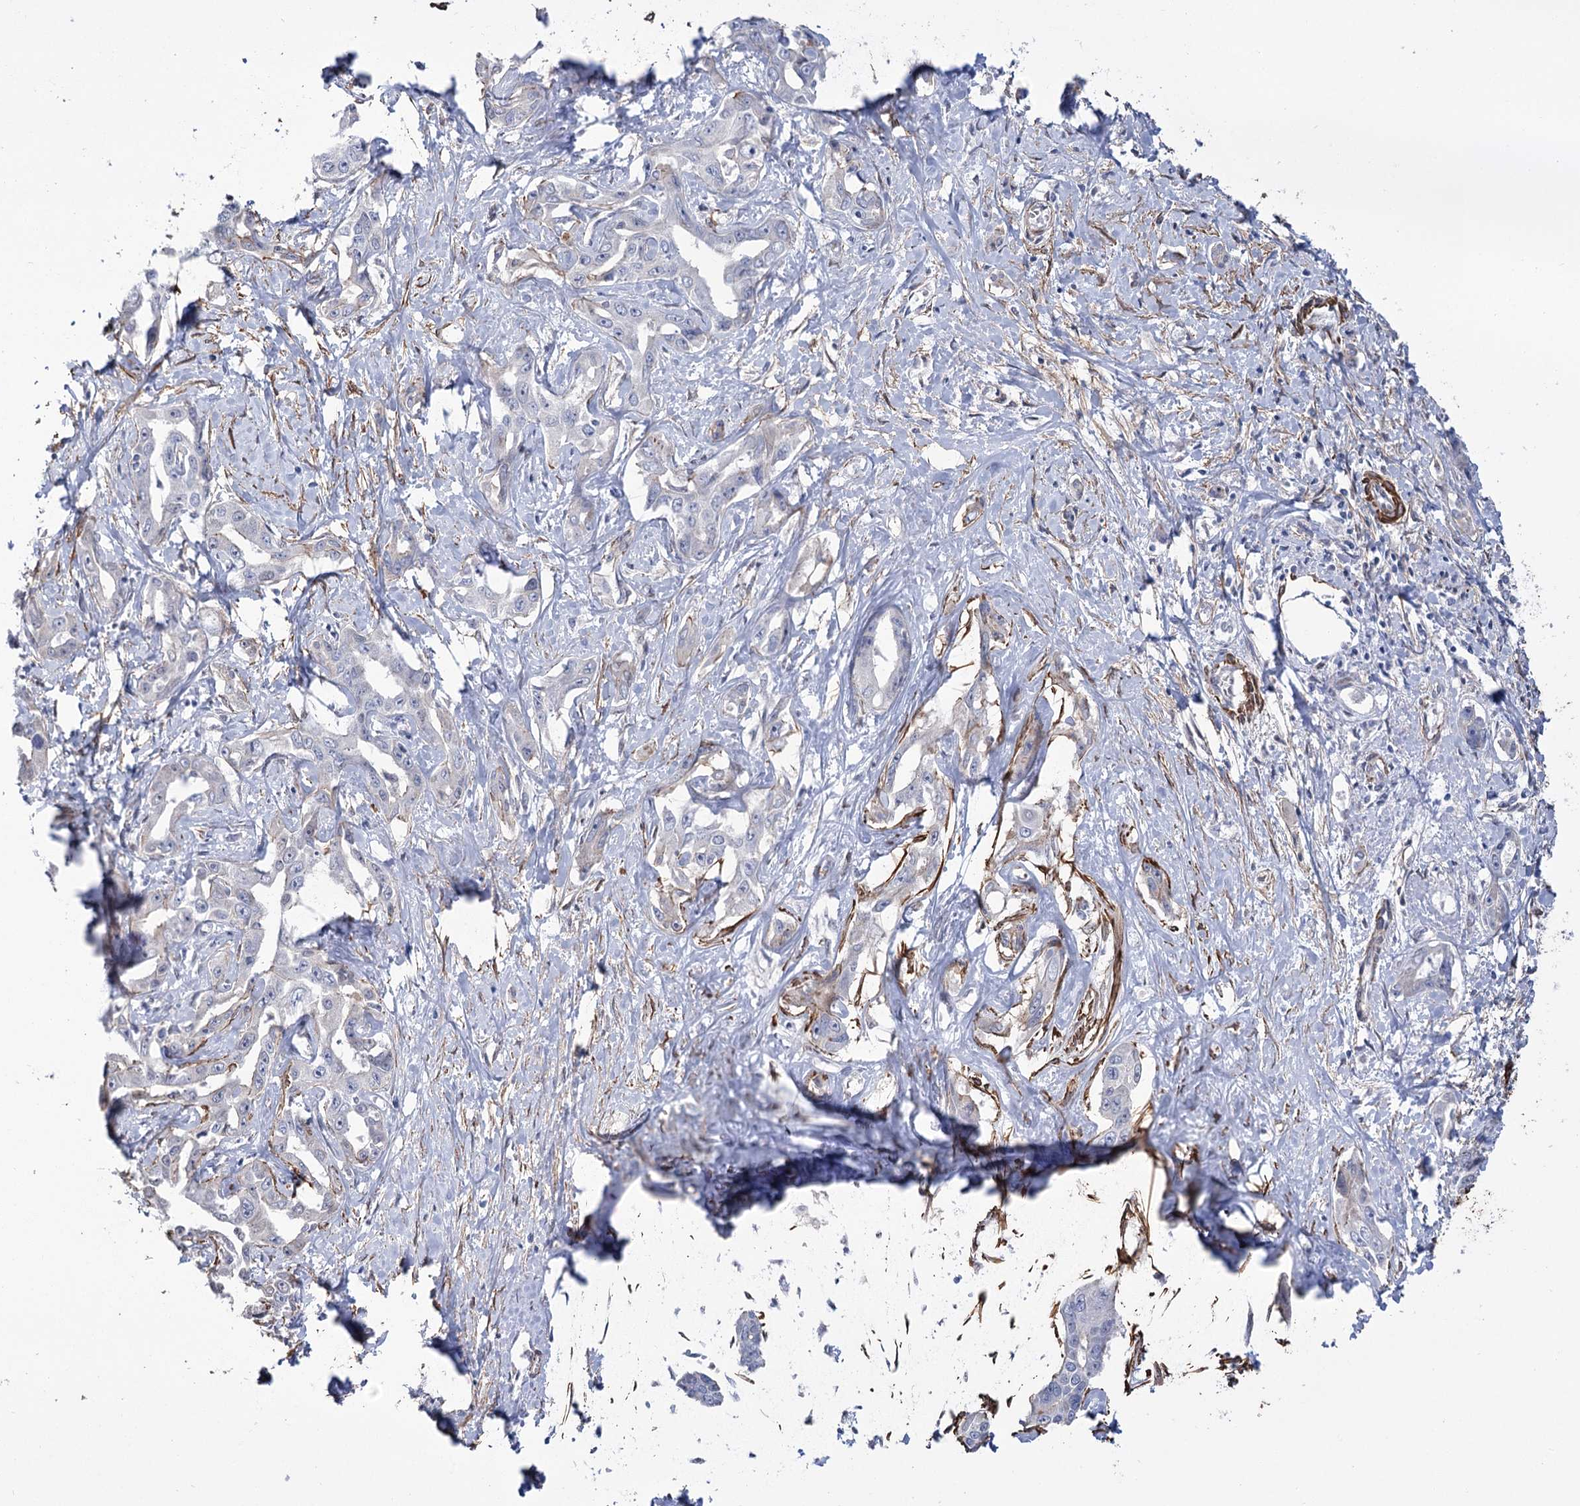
{"staining": {"intensity": "negative", "quantity": "none", "location": "none"}, "tissue": "liver cancer", "cell_type": "Tumor cells", "image_type": "cancer", "snomed": [{"axis": "morphology", "description": "Cholangiocarcinoma"}, {"axis": "topography", "description": "Liver"}], "caption": "High magnification brightfield microscopy of liver cholangiocarcinoma stained with DAB (brown) and counterstained with hematoxylin (blue): tumor cells show no significant positivity.", "gene": "WASHC3", "patient": {"sex": "male", "age": 59}}